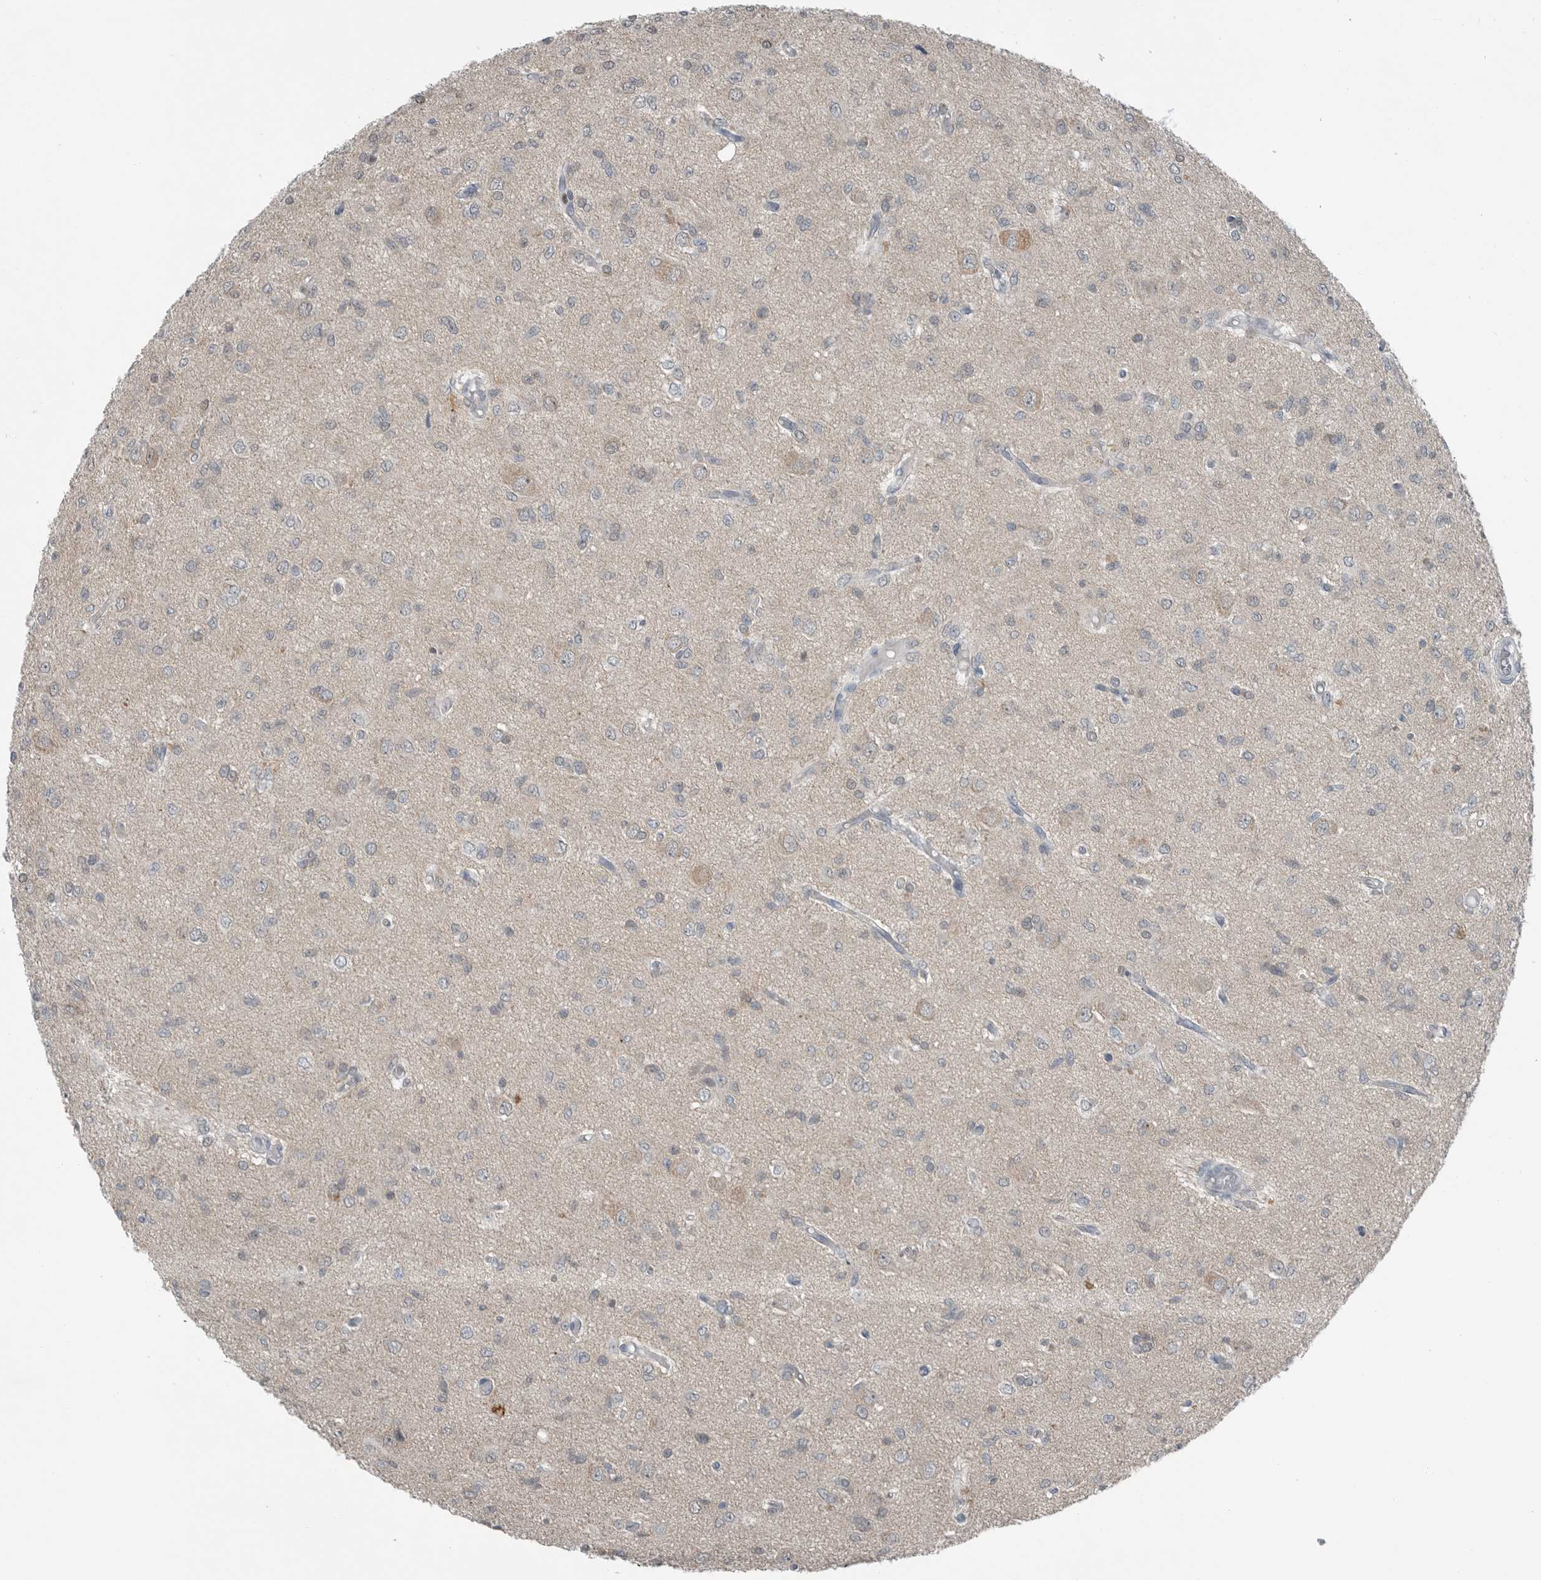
{"staining": {"intensity": "negative", "quantity": "none", "location": "none"}, "tissue": "glioma", "cell_type": "Tumor cells", "image_type": "cancer", "snomed": [{"axis": "morphology", "description": "Glioma, malignant, High grade"}, {"axis": "topography", "description": "Brain"}], "caption": "IHC histopathology image of glioma stained for a protein (brown), which reveals no positivity in tumor cells. (DAB (3,3'-diaminobenzidine) IHC with hematoxylin counter stain).", "gene": "MFAP3L", "patient": {"sex": "female", "age": 59}}